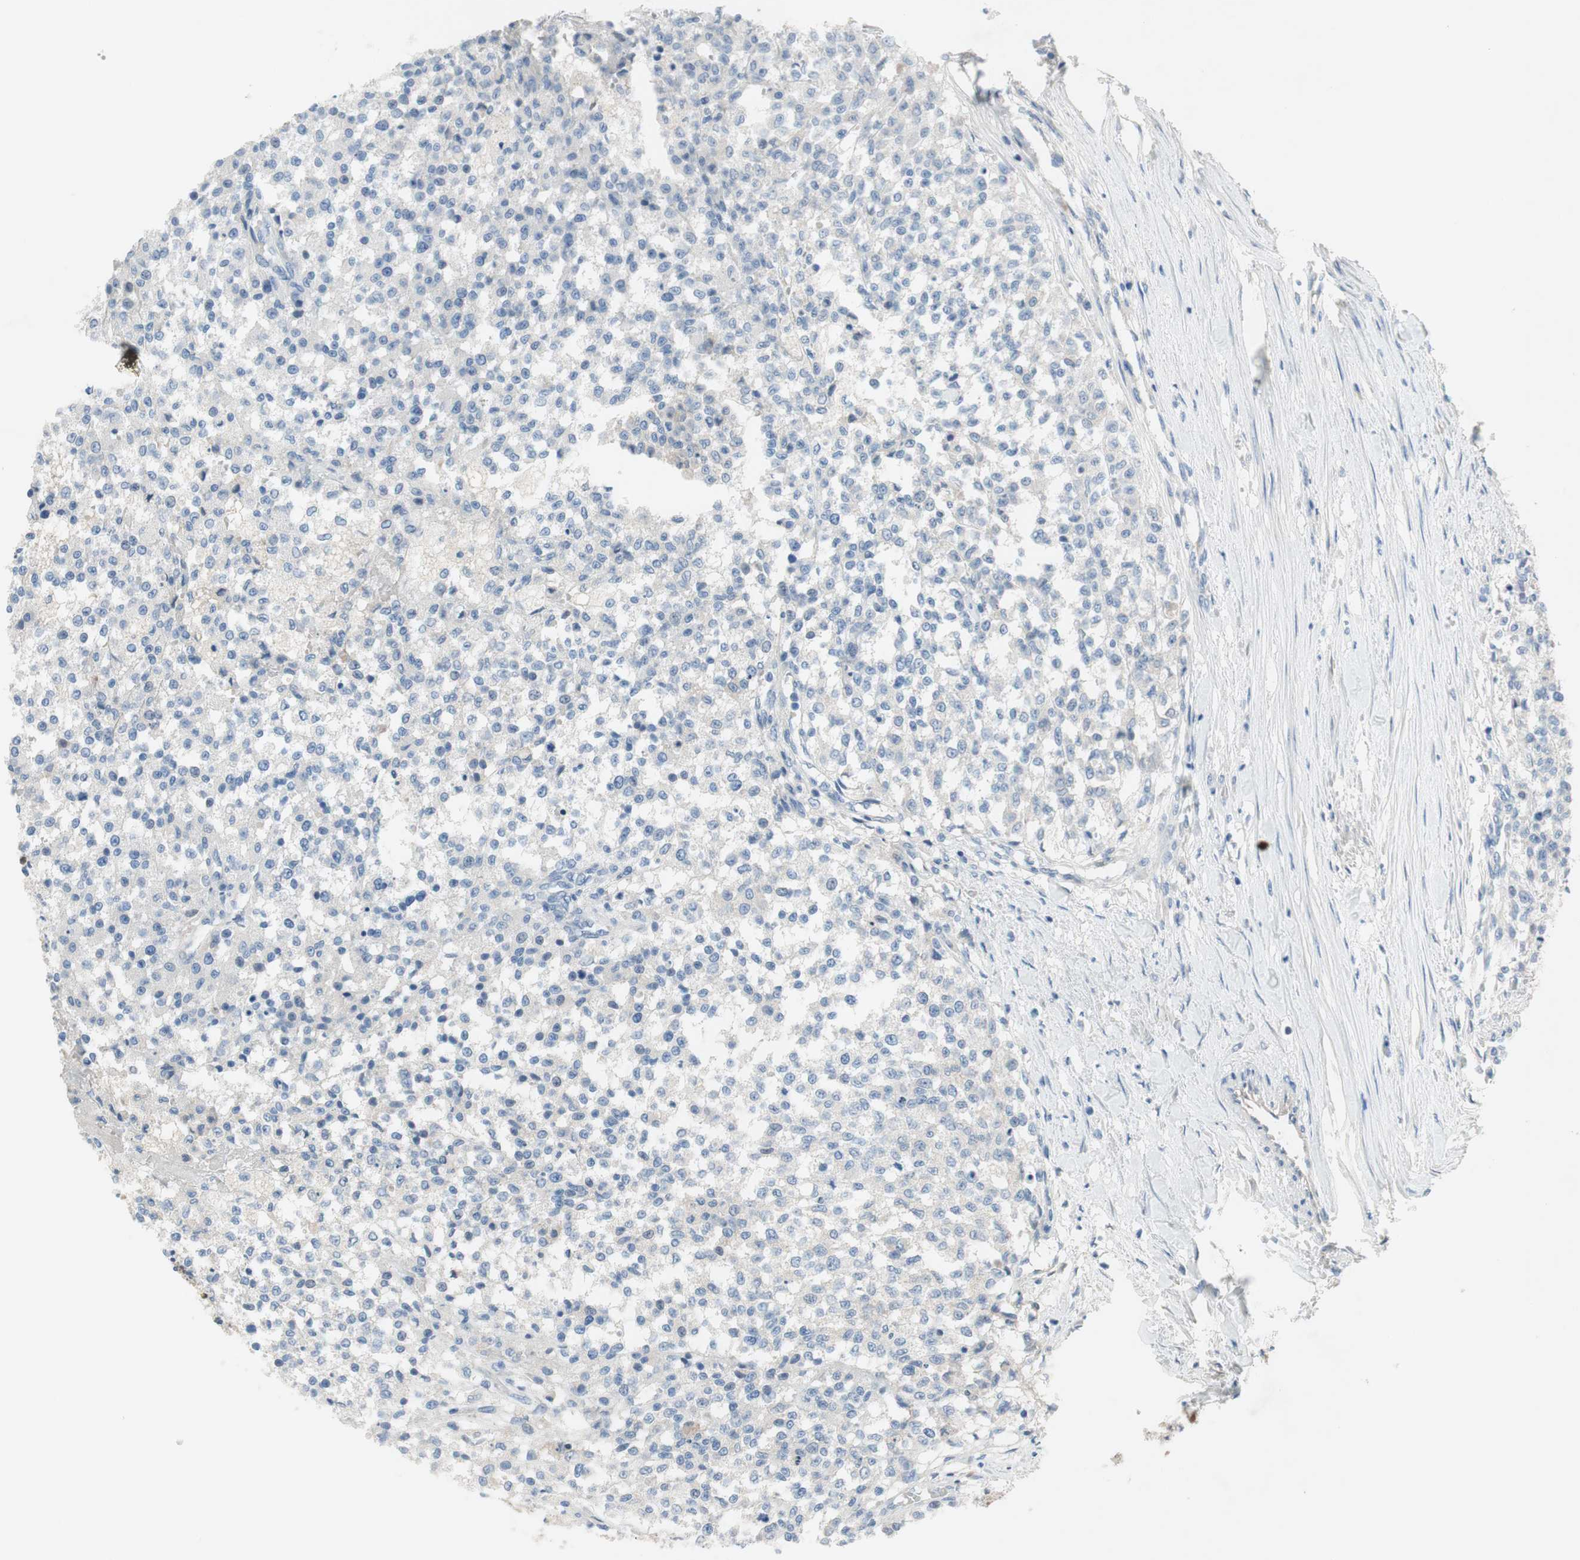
{"staining": {"intensity": "negative", "quantity": "none", "location": "none"}, "tissue": "testis cancer", "cell_type": "Tumor cells", "image_type": "cancer", "snomed": [{"axis": "morphology", "description": "Seminoma, NOS"}, {"axis": "topography", "description": "Testis"}], "caption": "This histopathology image is of testis cancer stained with immunohistochemistry to label a protein in brown with the nuclei are counter-stained blue. There is no staining in tumor cells.", "gene": "FDFT1", "patient": {"sex": "male", "age": 59}}